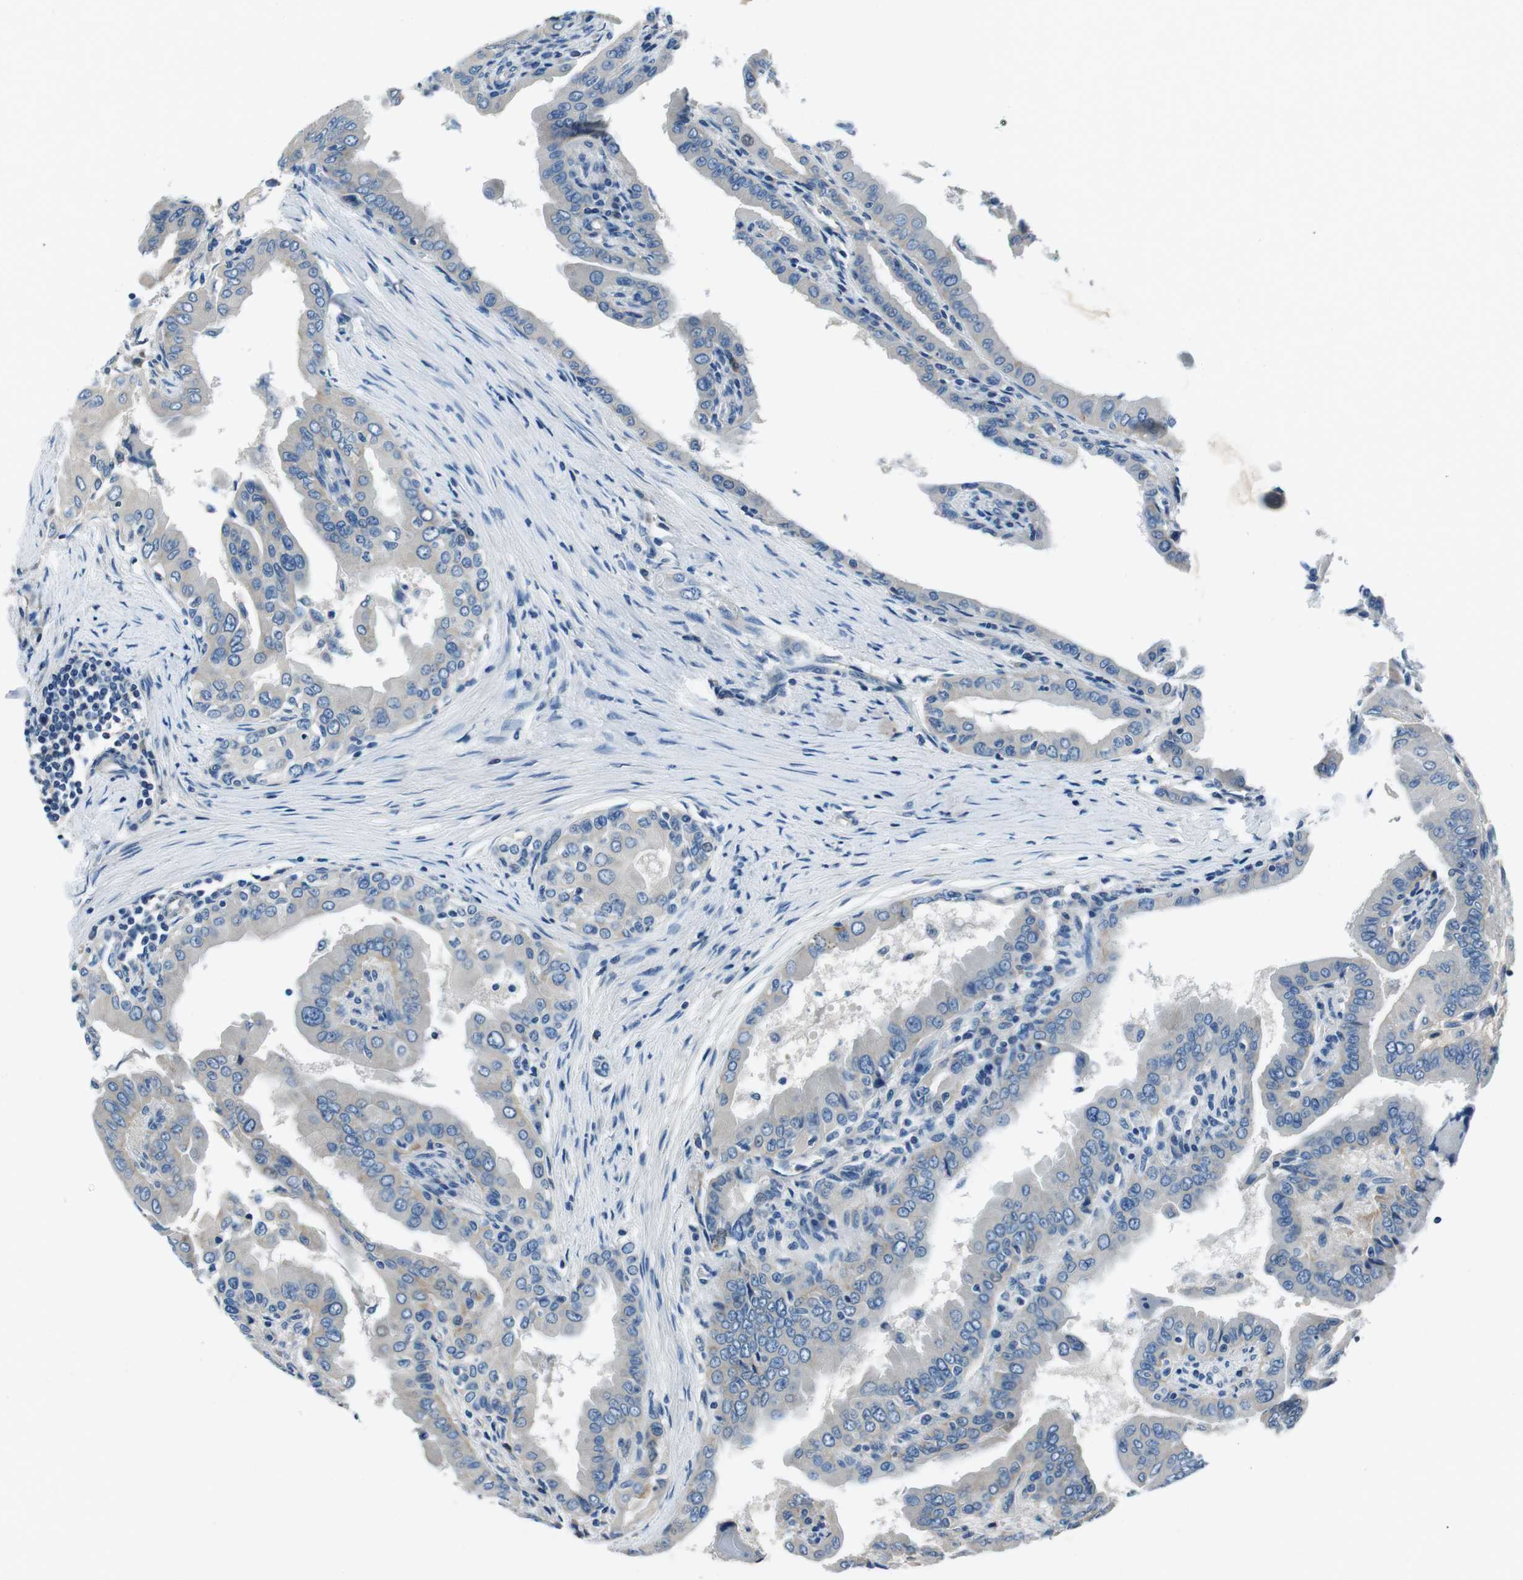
{"staining": {"intensity": "negative", "quantity": "none", "location": "none"}, "tissue": "thyroid cancer", "cell_type": "Tumor cells", "image_type": "cancer", "snomed": [{"axis": "morphology", "description": "Papillary adenocarcinoma, NOS"}, {"axis": "topography", "description": "Thyroid gland"}], "caption": "Histopathology image shows no protein positivity in tumor cells of thyroid papillary adenocarcinoma tissue. The staining was performed using DAB (3,3'-diaminobenzidine) to visualize the protein expression in brown, while the nuclei were stained in blue with hematoxylin (Magnification: 20x).", "gene": "CASQ1", "patient": {"sex": "male", "age": 33}}